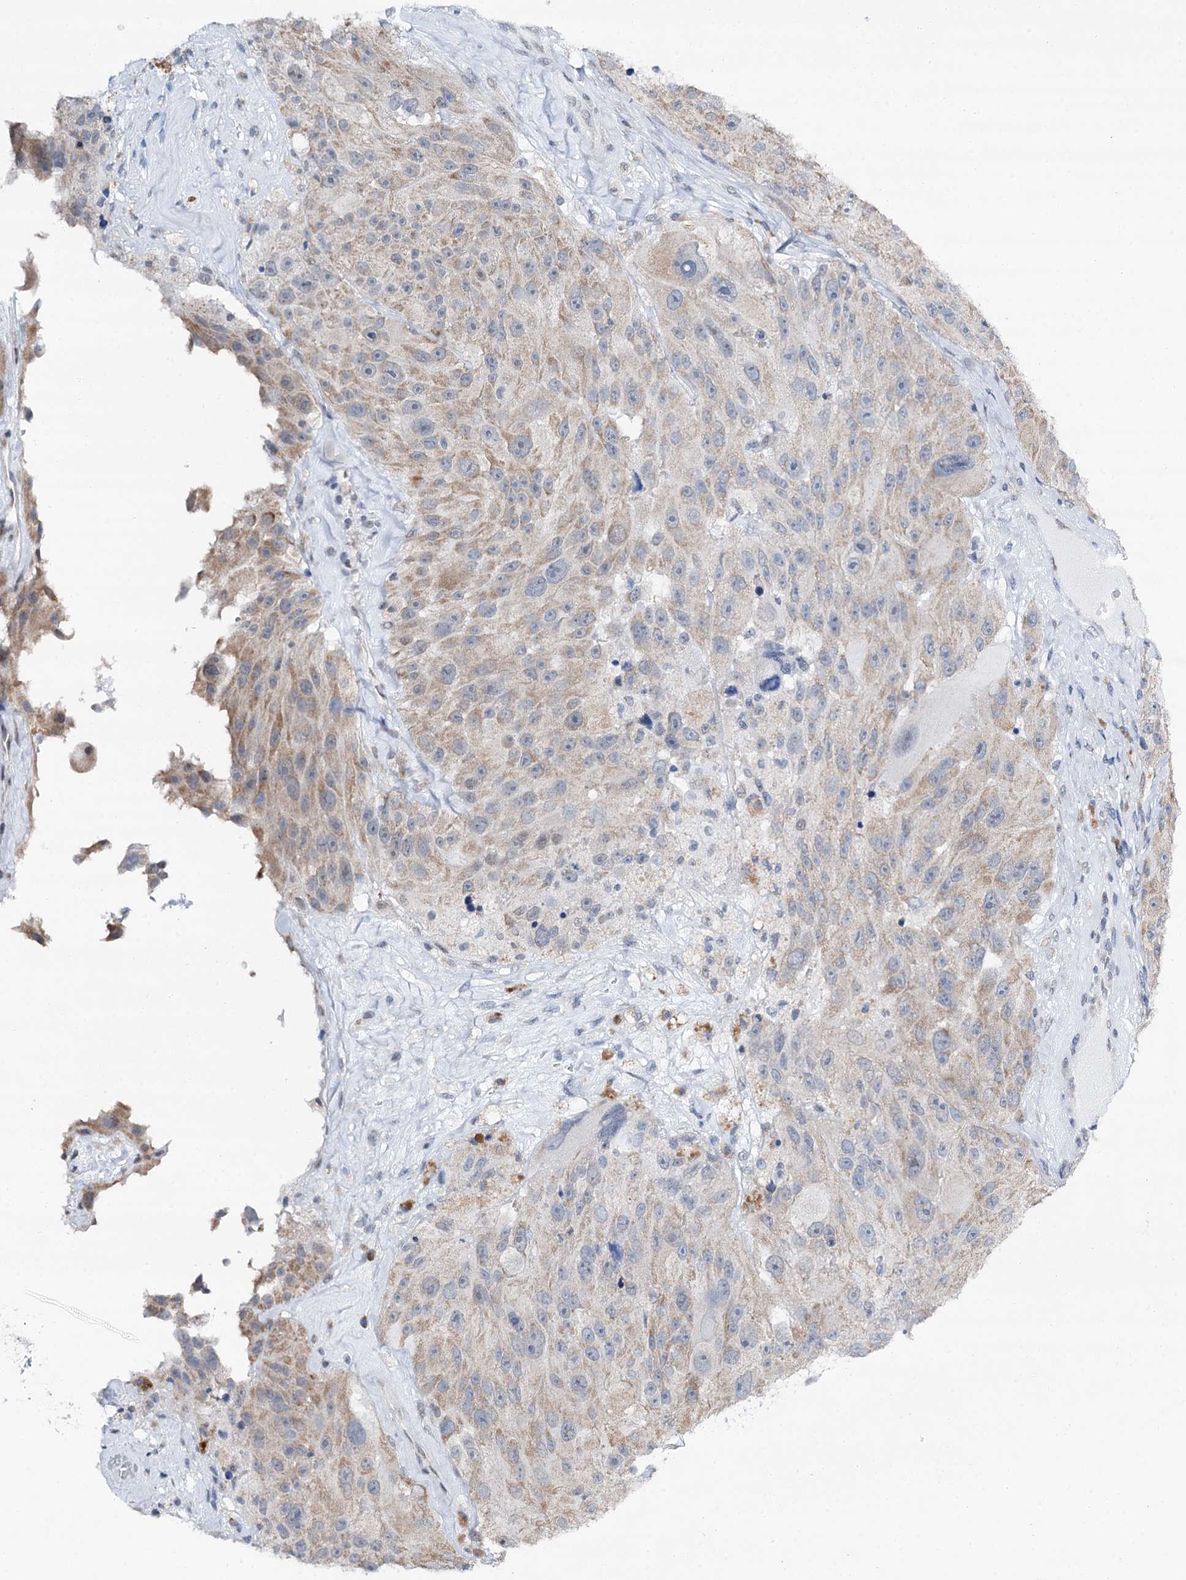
{"staining": {"intensity": "moderate", "quantity": "25%-75%", "location": "cytoplasmic/membranous"}, "tissue": "melanoma", "cell_type": "Tumor cells", "image_type": "cancer", "snomed": [{"axis": "morphology", "description": "Malignant melanoma, Metastatic site"}, {"axis": "topography", "description": "Lymph node"}], "caption": "A brown stain highlights moderate cytoplasmic/membranous positivity of a protein in melanoma tumor cells.", "gene": "SPATS2", "patient": {"sex": "male", "age": 62}}